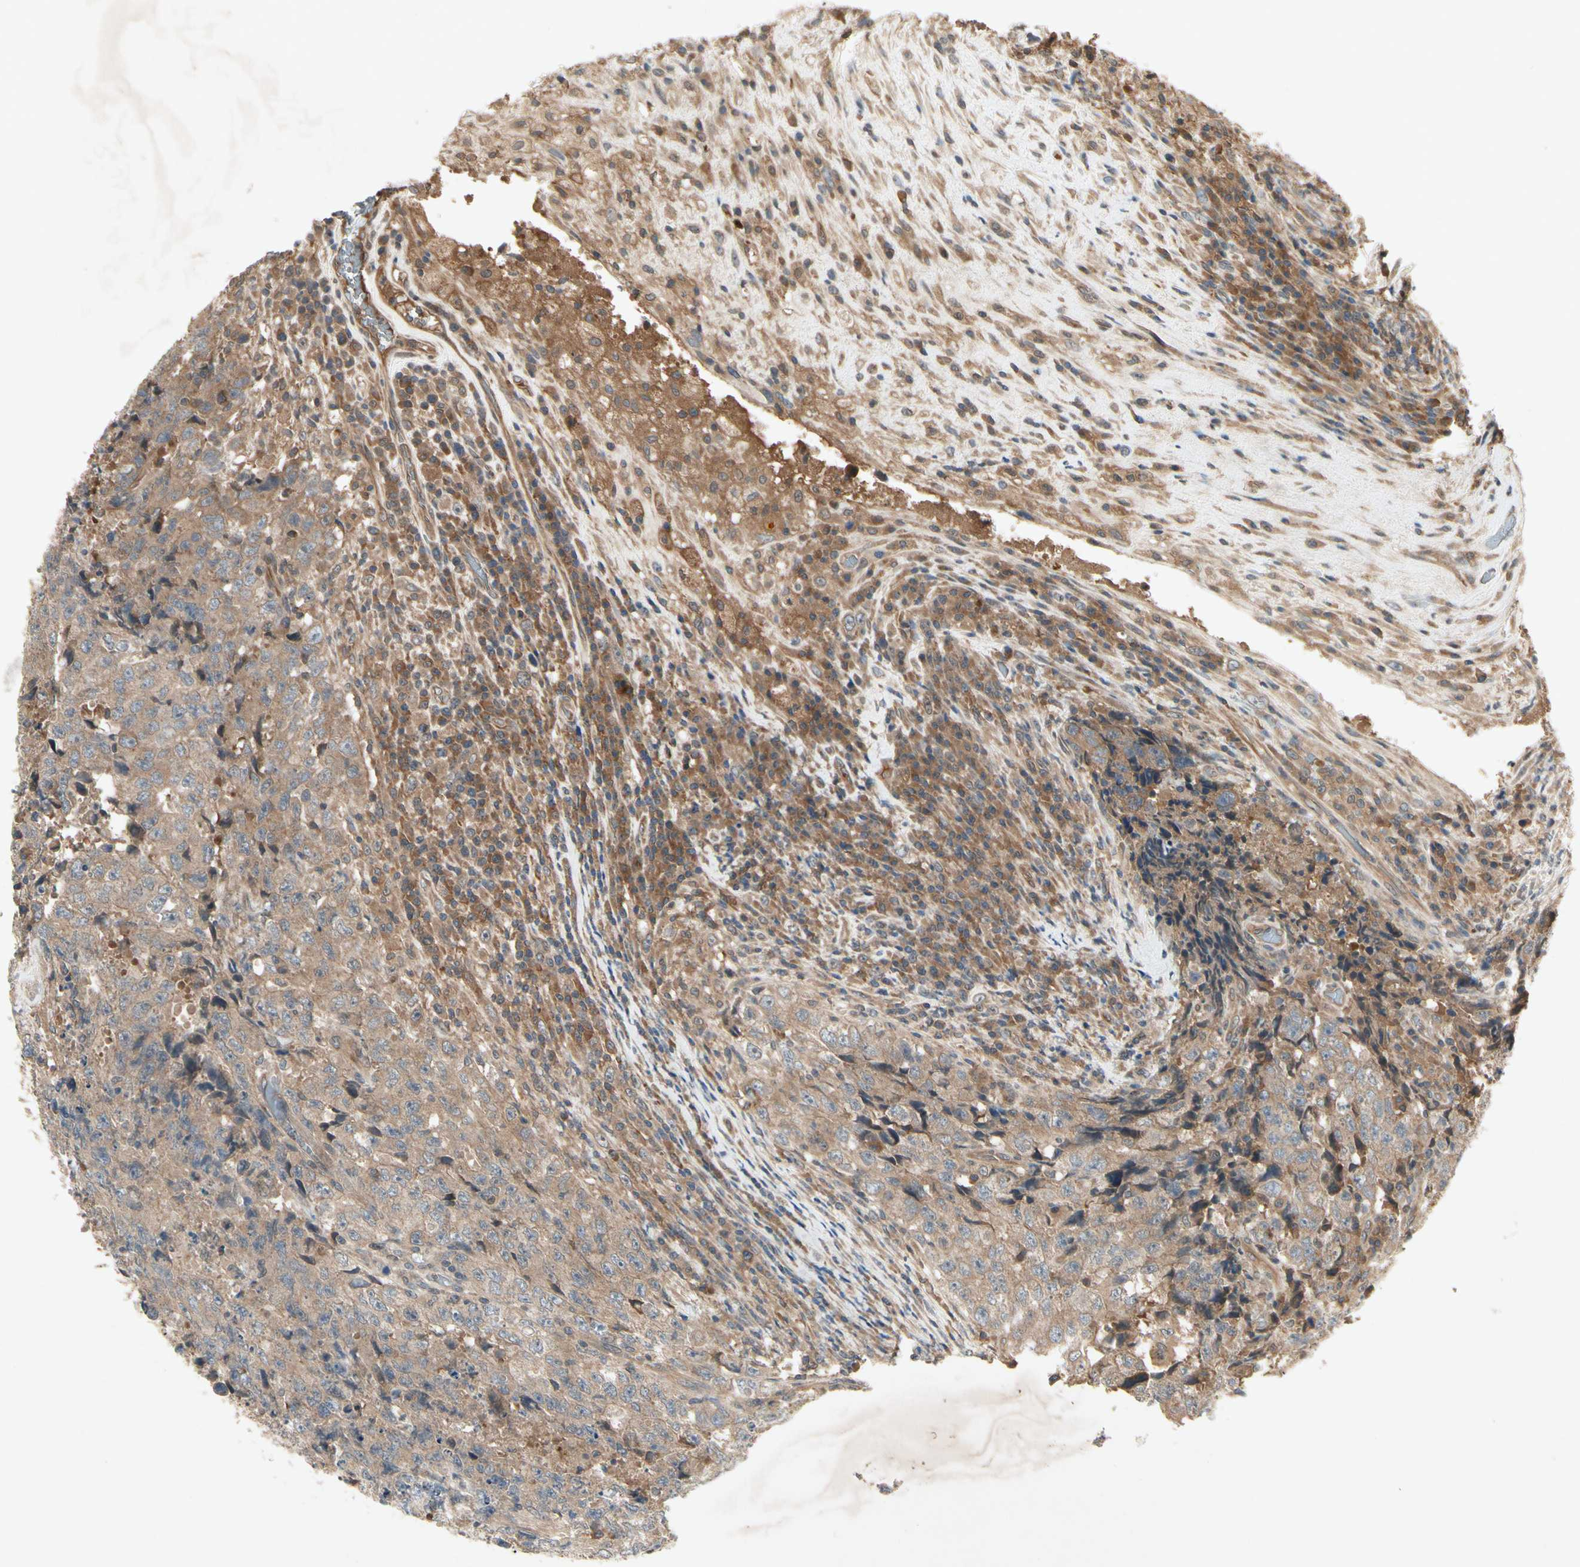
{"staining": {"intensity": "moderate", "quantity": ">75%", "location": "cytoplasmic/membranous"}, "tissue": "testis cancer", "cell_type": "Tumor cells", "image_type": "cancer", "snomed": [{"axis": "morphology", "description": "Necrosis, NOS"}, {"axis": "morphology", "description": "Carcinoma, Embryonal, NOS"}, {"axis": "topography", "description": "Testis"}], "caption": "Immunohistochemical staining of testis cancer (embryonal carcinoma) demonstrates medium levels of moderate cytoplasmic/membranous positivity in approximately >75% of tumor cells. Using DAB (brown) and hematoxylin (blue) stains, captured at high magnification using brightfield microscopy.", "gene": "RNF14", "patient": {"sex": "male", "age": 19}}